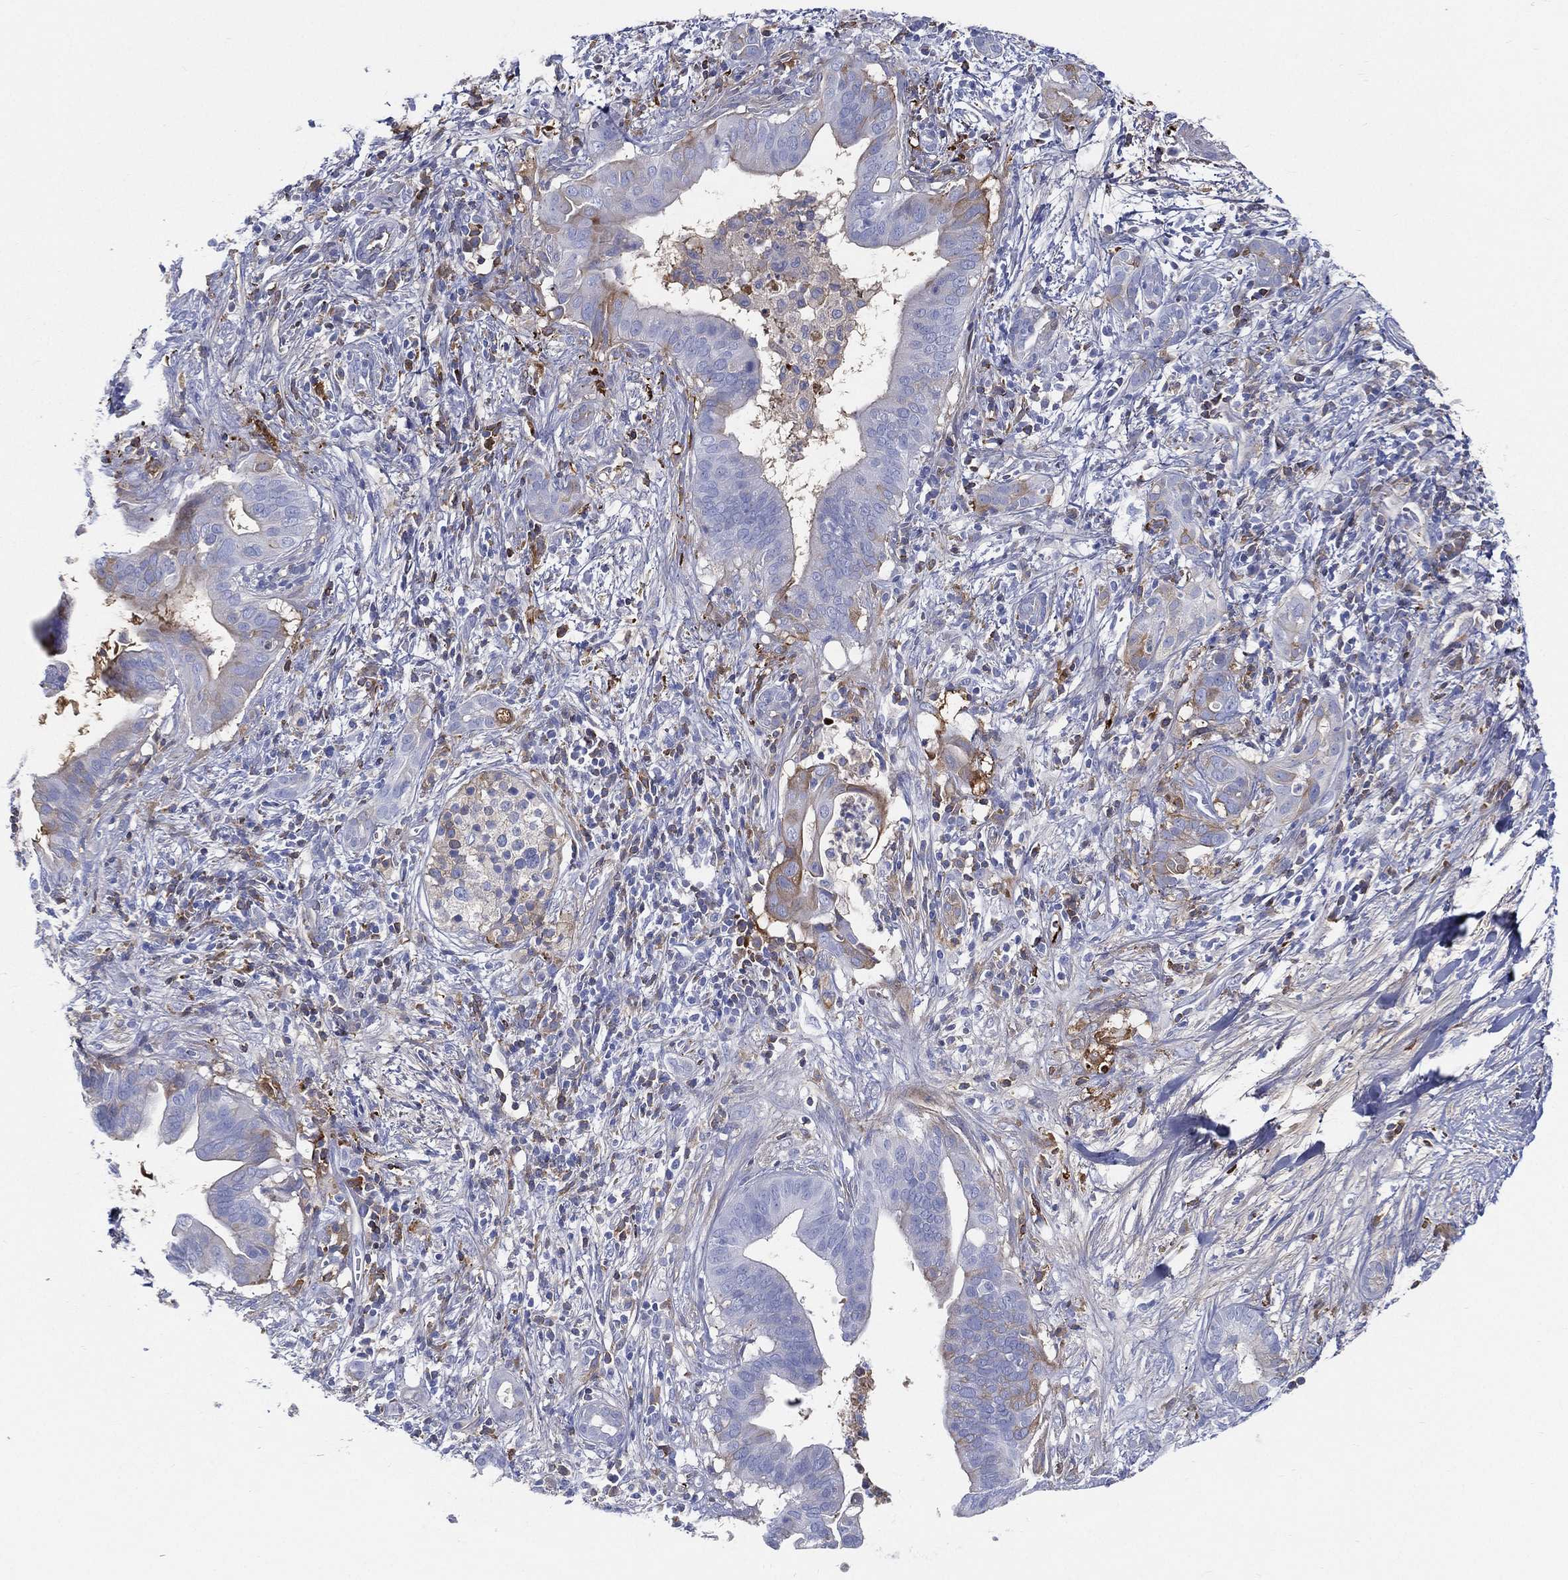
{"staining": {"intensity": "moderate", "quantity": "<25%", "location": "cytoplasmic/membranous"}, "tissue": "pancreatic cancer", "cell_type": "Tumor cells", "image_type": "cancer", "snomed": [{"axis": "morphology", "description": "Adenocarcinoma, NOS"}, {"axis": "topography", "description": "Pancreas"}], "caption": "Immunohistochemistry of human pancreatic cancer (adenocarcinoma) shows low levels of moderate cytoplasmic/membranous staining in approximately <25% of tumor cells.", "gene": "IFNB1", "patient": {"sex": "male", "age": 61}}